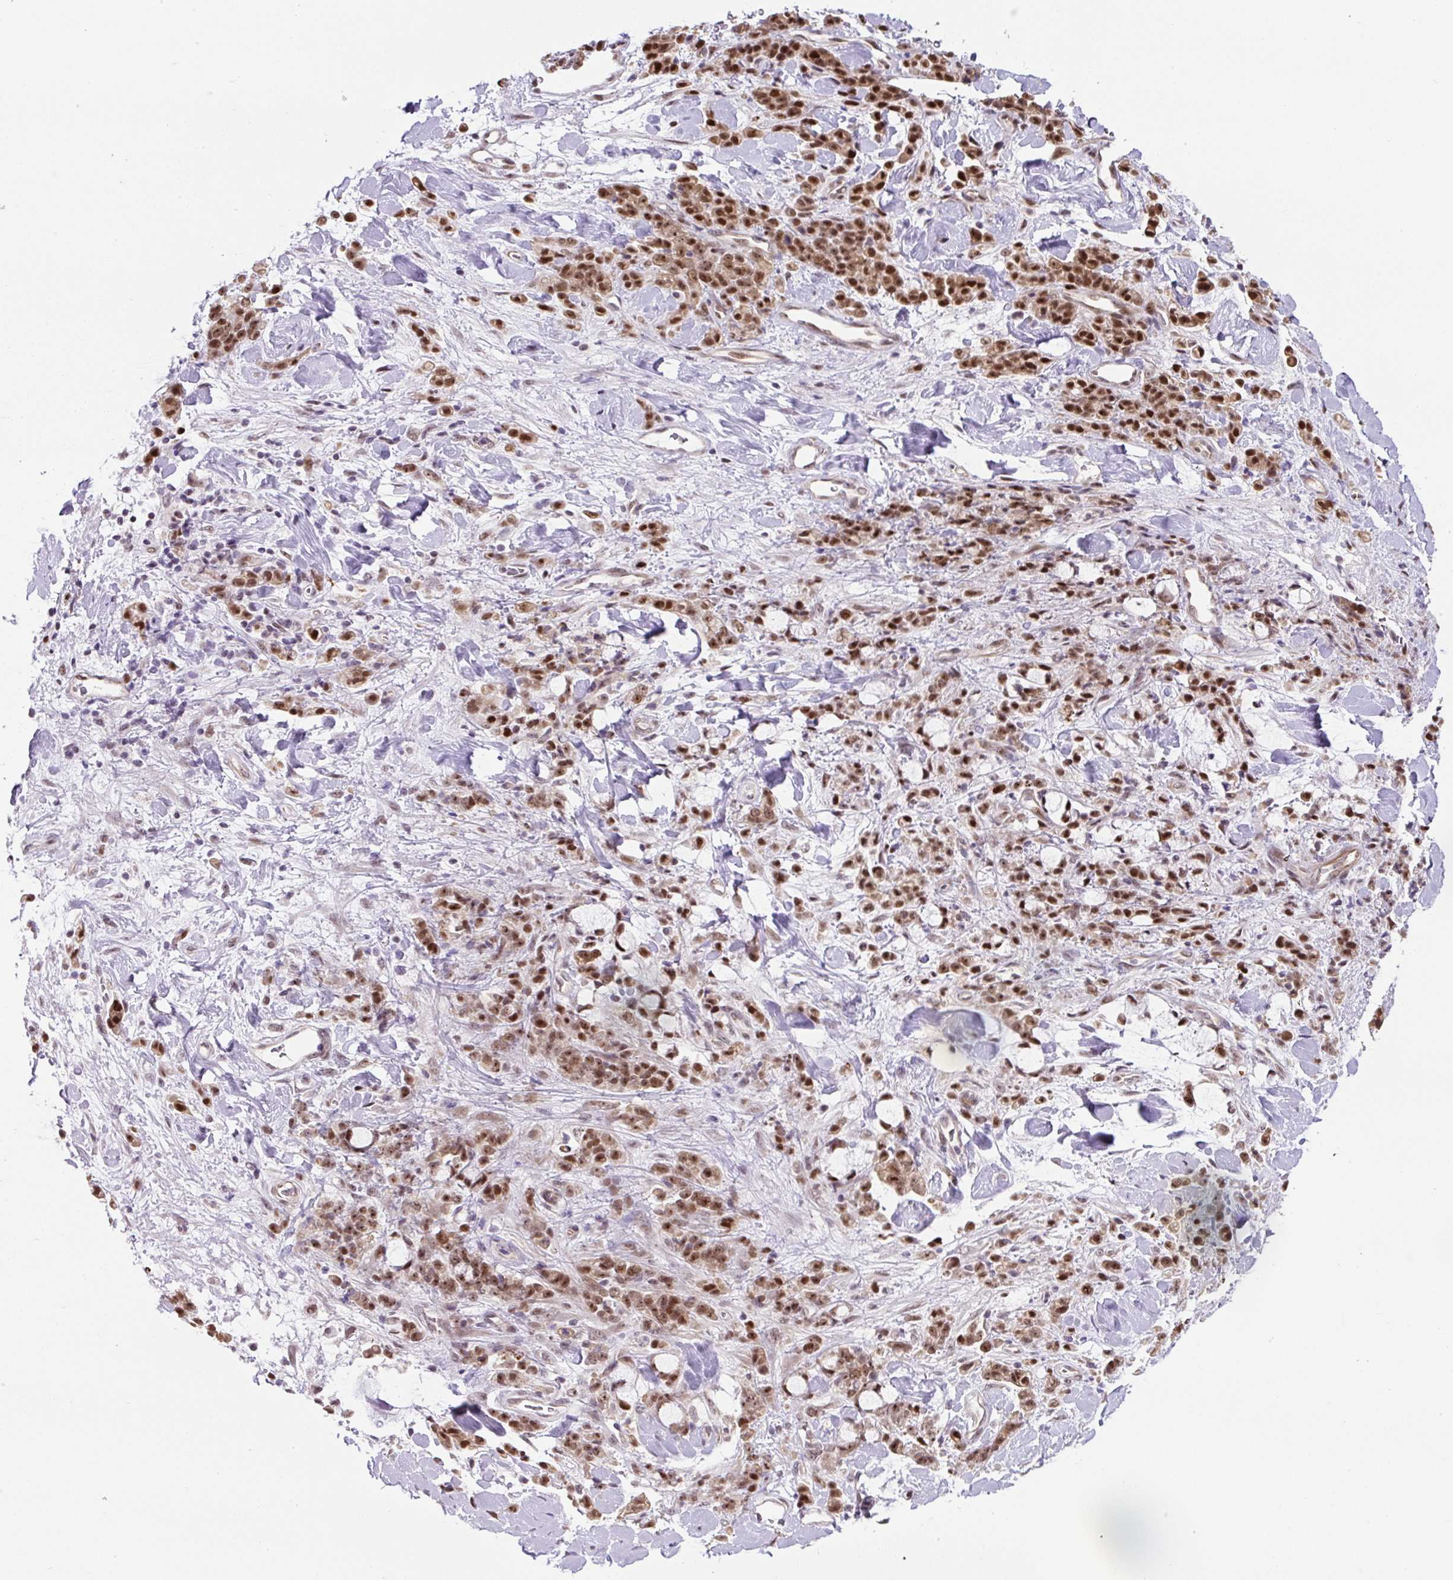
{"staining": {"intensity": "strong", "quantity": ">75%", "location": "nuclear"}, "tissue": "stomach cancer", "cell_type": "Tumor cells", "image_type": "cancer", "snomed": [{"axis": "morphology", "description": "Normal tissue, NOS"}, {"axis": "morphology", "description": "Adenocarcinoma, NOS"}, {"axis": "topography", "description": "Stomach"}], "caption": "Human stomach adenocarcinoma stained with a brown dye displays strong nuclear positive positivity in about >75% of tumor cells.", "gene": "TAF1A", "patient": {"sex": "male", "age": 82}}